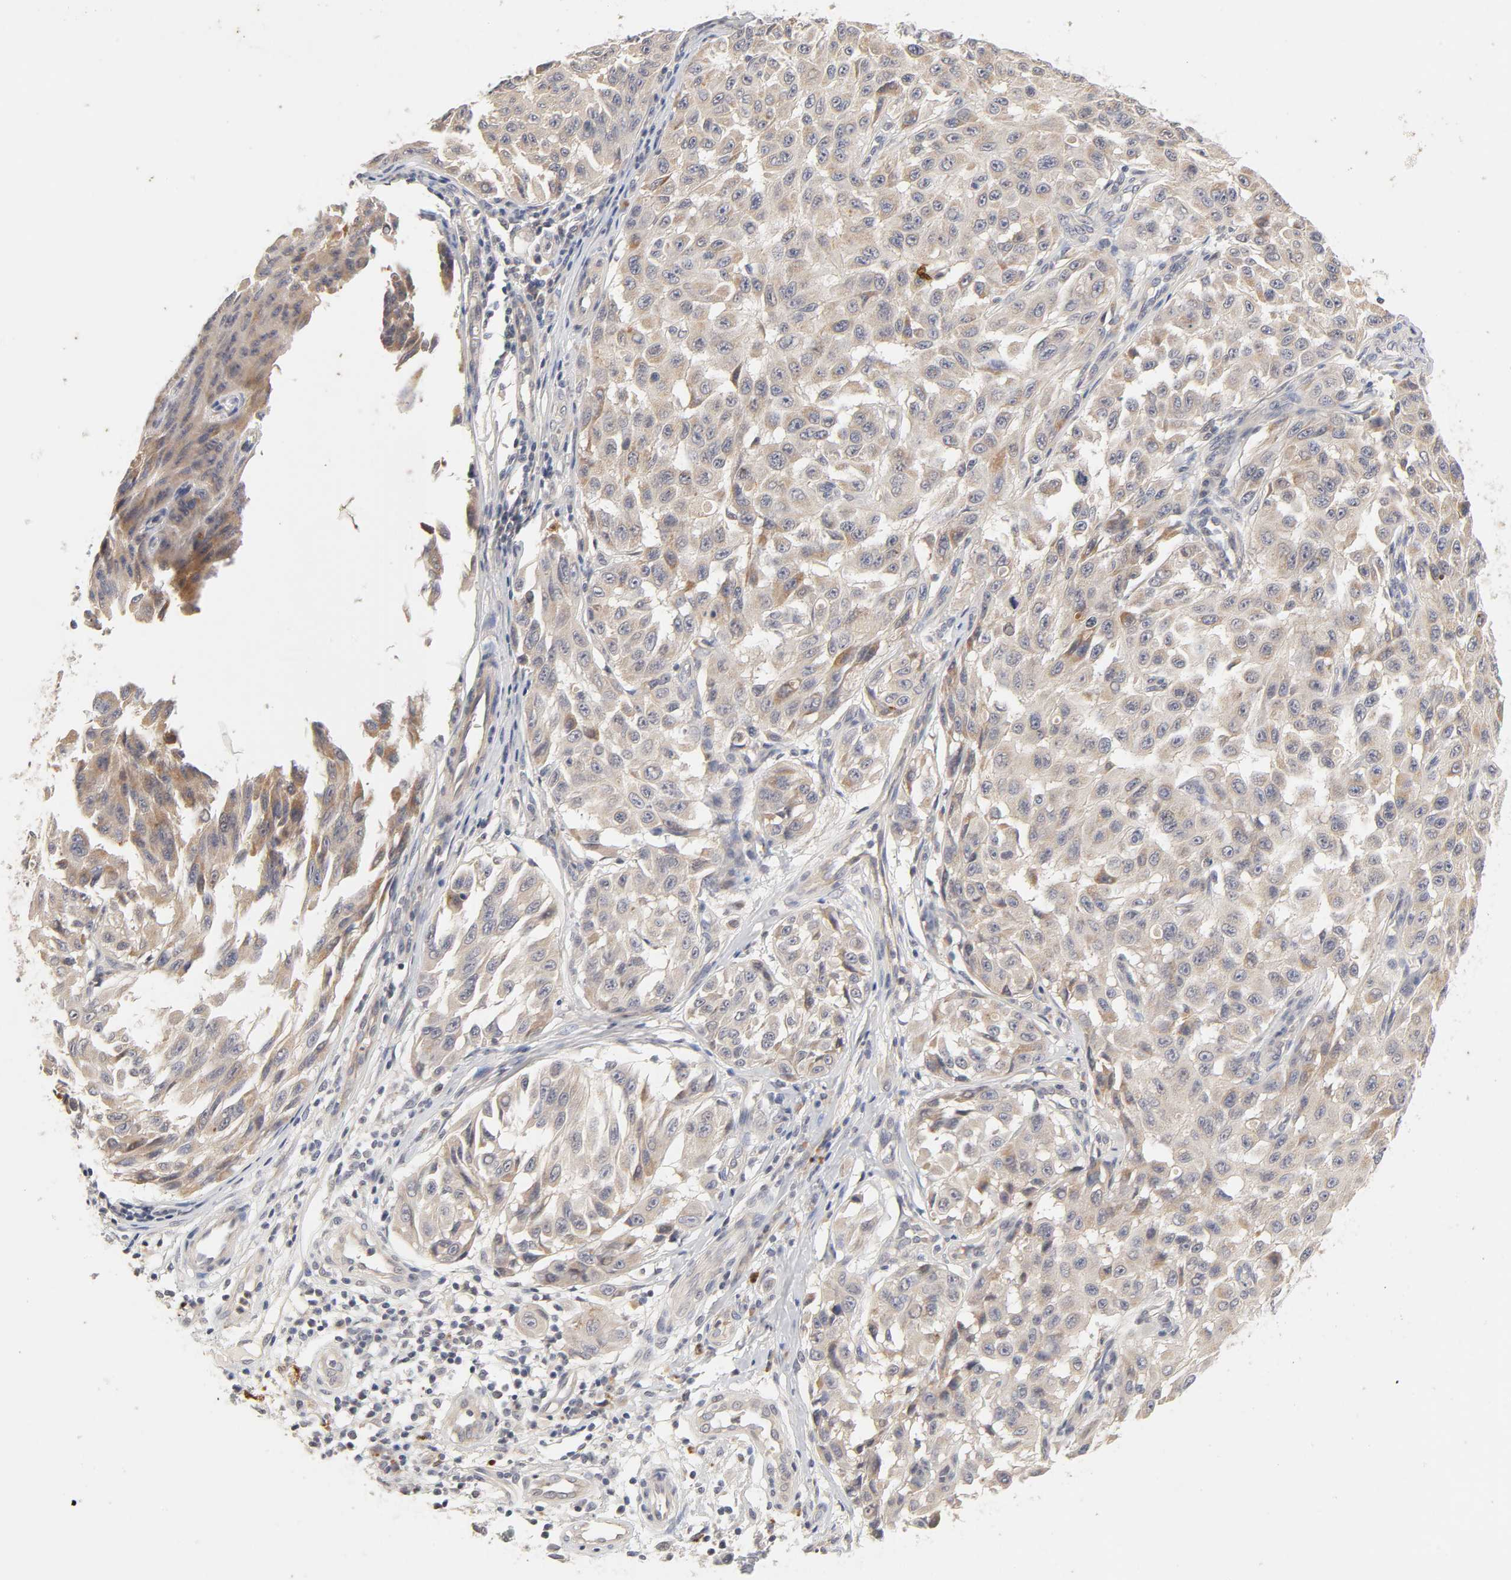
{"staining": {"intensity": "weak", "quantity": "25%-75%", "location": "cytoplasmic/membranous"}, "tissue": "melanoma", "cell_type": "Tumor cells", "image_type": "cancer", "snomed": [{"axis": "morphology", "description": "Malignant melanoma, NOS"}, {"axis": "topography", "description": "Skin"}], "caption": "Malignant melanoma stained for a protein (brown) displays weak cytoplasmic/membranous positive expression in about 25%-75% of tumor cells.", "gene": "CXADR", "patient": {"sex": "female", "age": 73}}